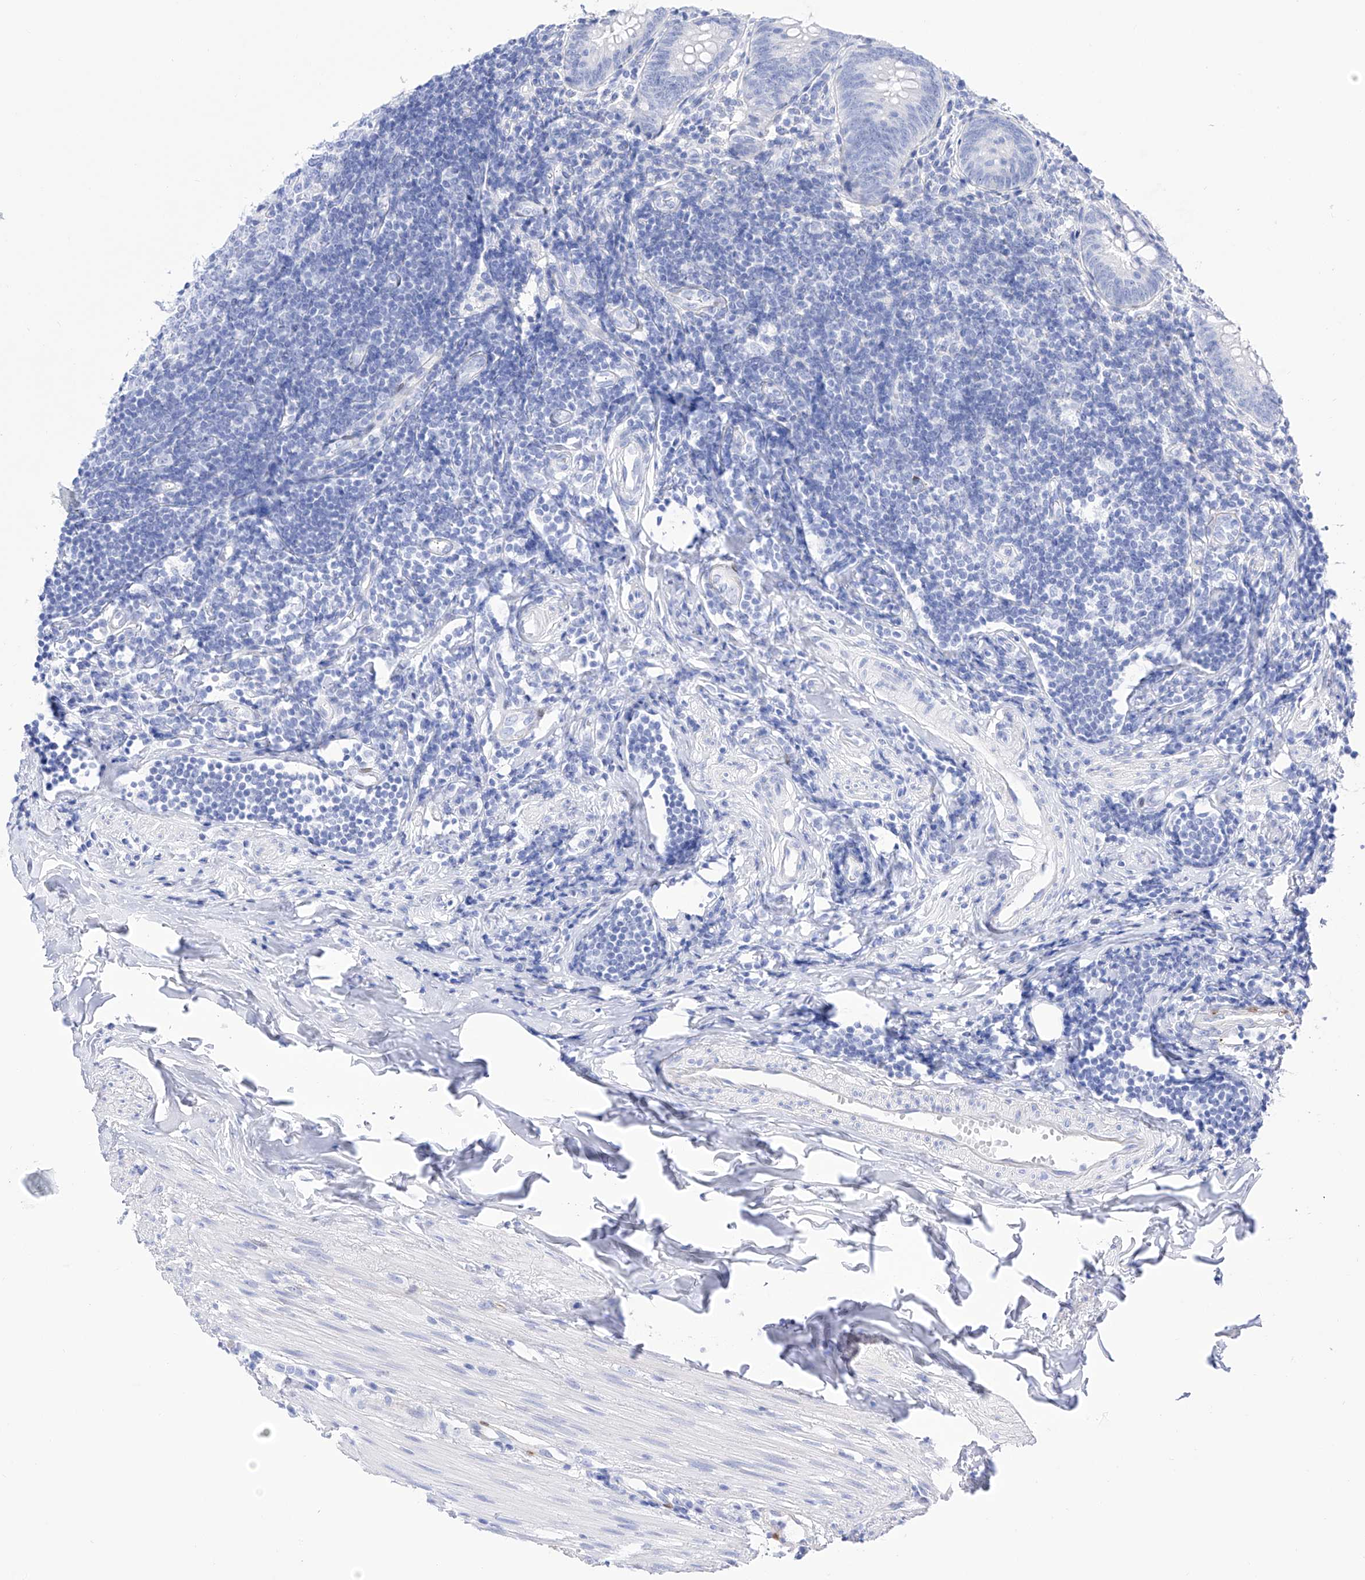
{"staining": {"intensity": "negative", "quantity": "none", "location": "none"}, "tissue": "appendix", "cell_type": "Glandular cells", "image_type": "normal", "snomed": [{"axis": "morphology", "description": "Normal tissue, NOS"}, {"axis": "topography", "description": "Appendix"}], "caption": "DAB (3,3'-diaminobenzidine) immunohistochemical staining of benign human appendix reveals no significant expression in glandular cells.", "gene": "TRPC7", "patient": {"sex": "female", "age": 54}}